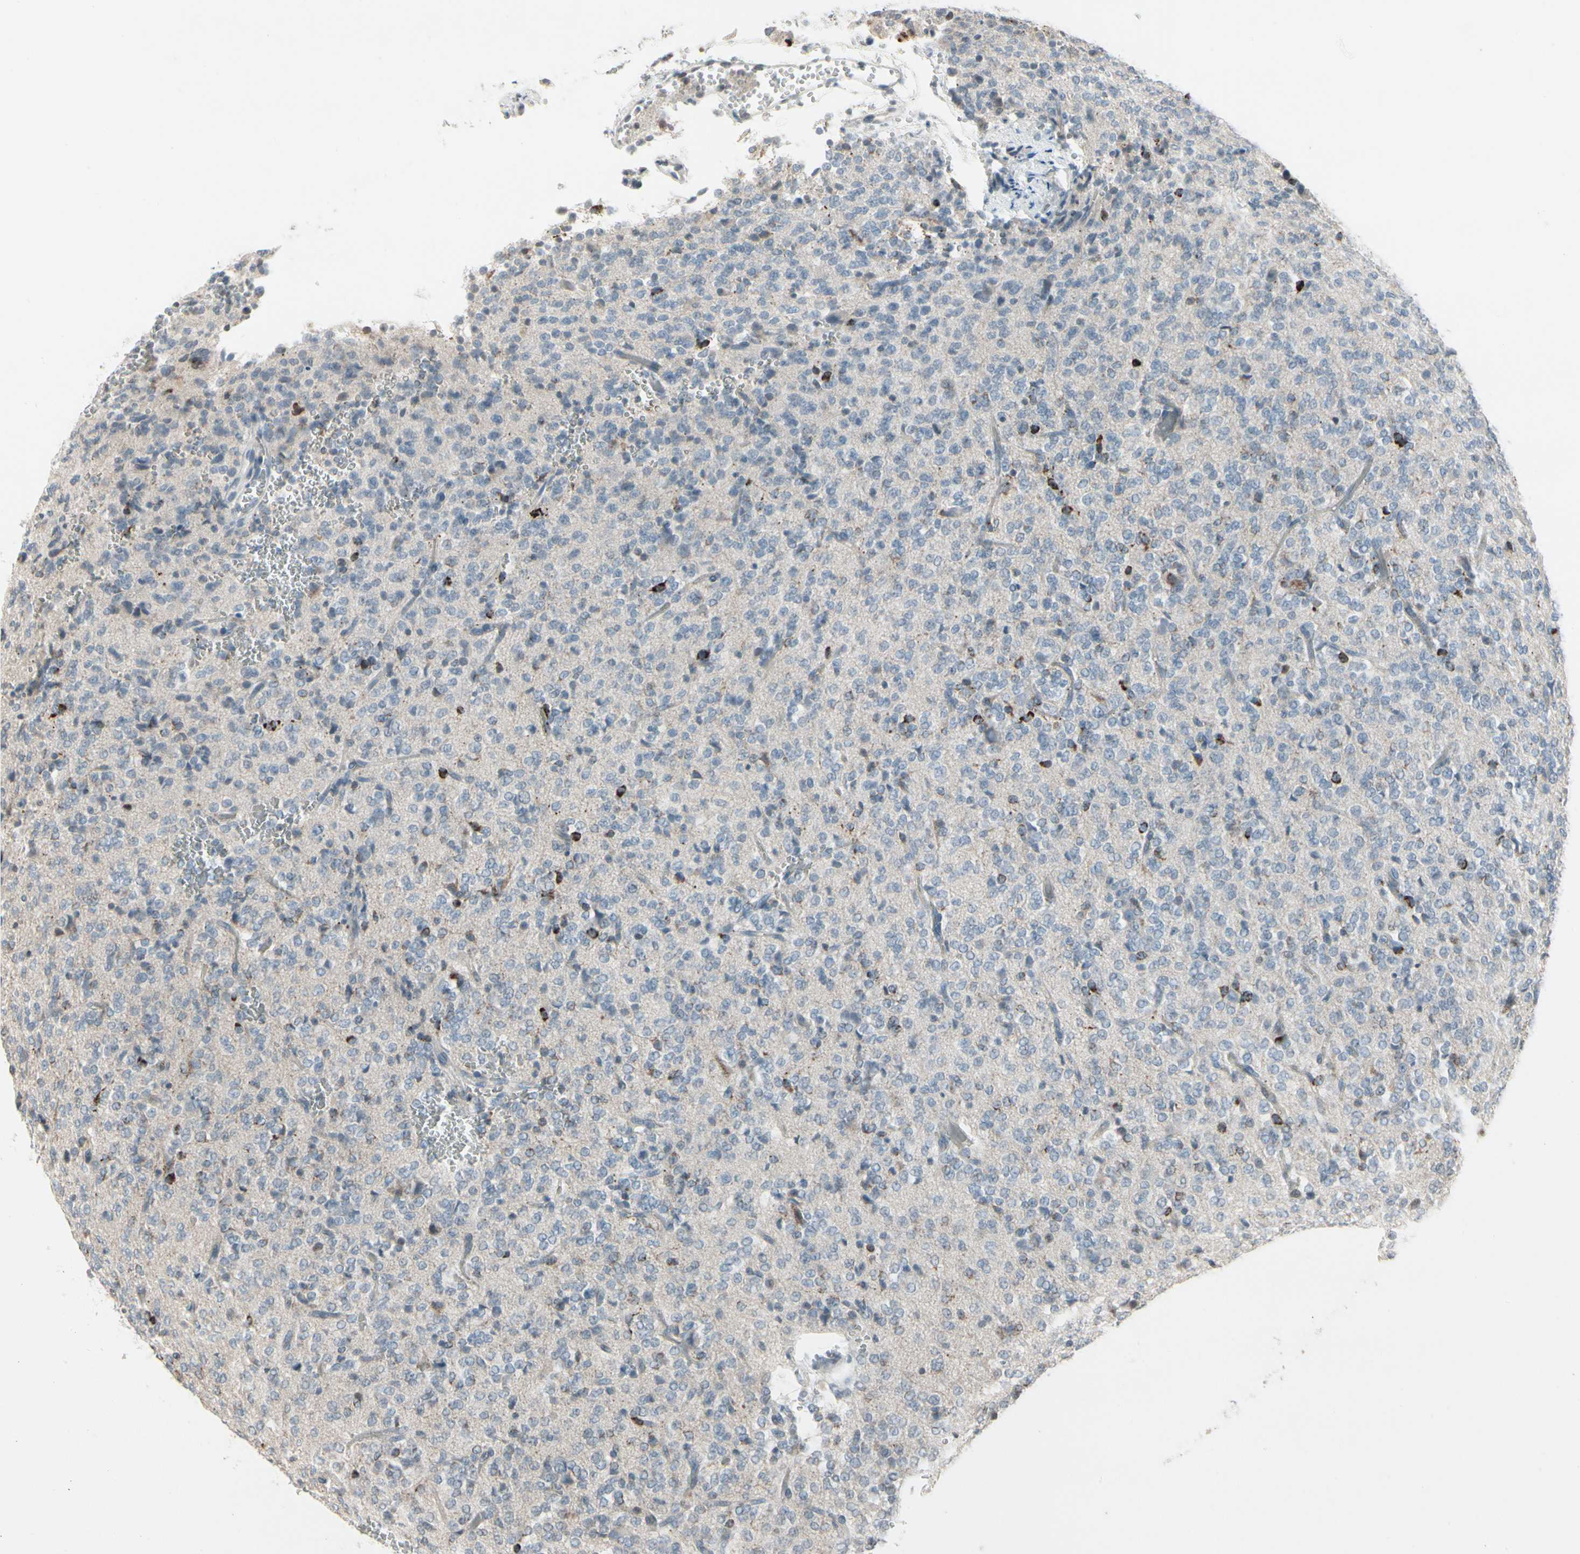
{"staining": {"intensity": "strong", "quantity": "<25%", "location": "cytoplasmic/membranous"}, "tissue": "glioma", "cell_type": "Tumor cells", "image_type": "cancer", "snomed": [{"axis": "morphology", "description": "Glioma, malignant, Low grade"}, {"axis": "topography", "description": "Brain"}], "caption": "Protein staining displays strong cytoplasmic/membranous expression in approximately <25% of tumor cells in glioma. The staining was performed using DAB (3,3'-diaminobenzidine), with brown indicating positive protein expression. Nuclei are stained blue with hematoxylin.", "gene": "ARG2", "patient": {"sex": "male", "age": 38}}